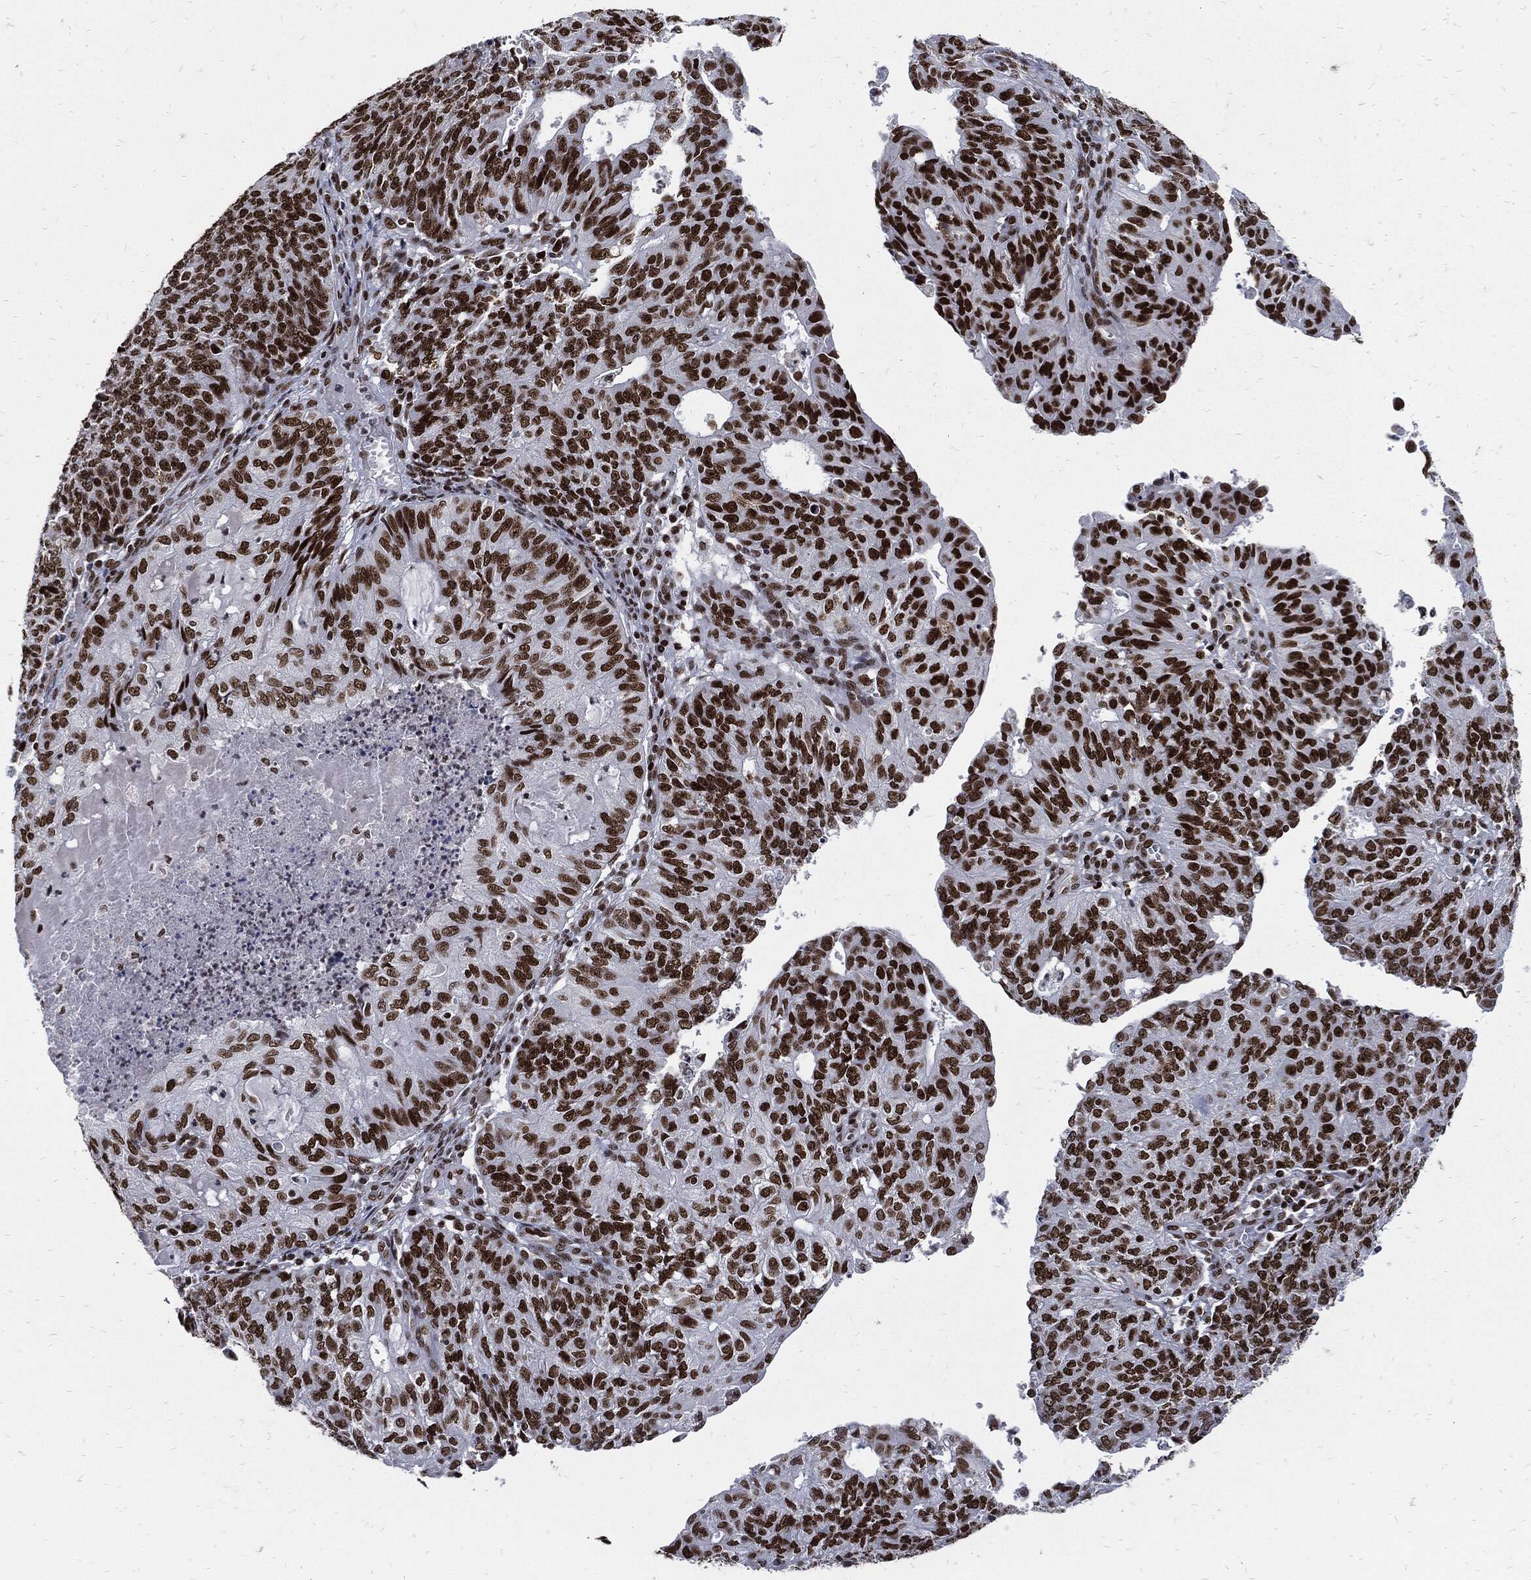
{"staining": {"intensity": "strong", "quantity": ">75%", "location": "nuclear"}, "tissue": "endometrial cancer", "cell_type": "Tumor cells", "image_type": "cancer", "snomed": [{"axis": "morphology", "description": "Adenocarcinoma, NOS"}, {"axis": "topography", "description": "Endometrium"}], "caption": "This is an image of immunohistochemistry (IHC) staining of endometrial adenocarcinoma, which shows strong staining in the nuclear of tumor cells.", "gene": "TERF2", "patient": {"sex": "female", "age": 82}}